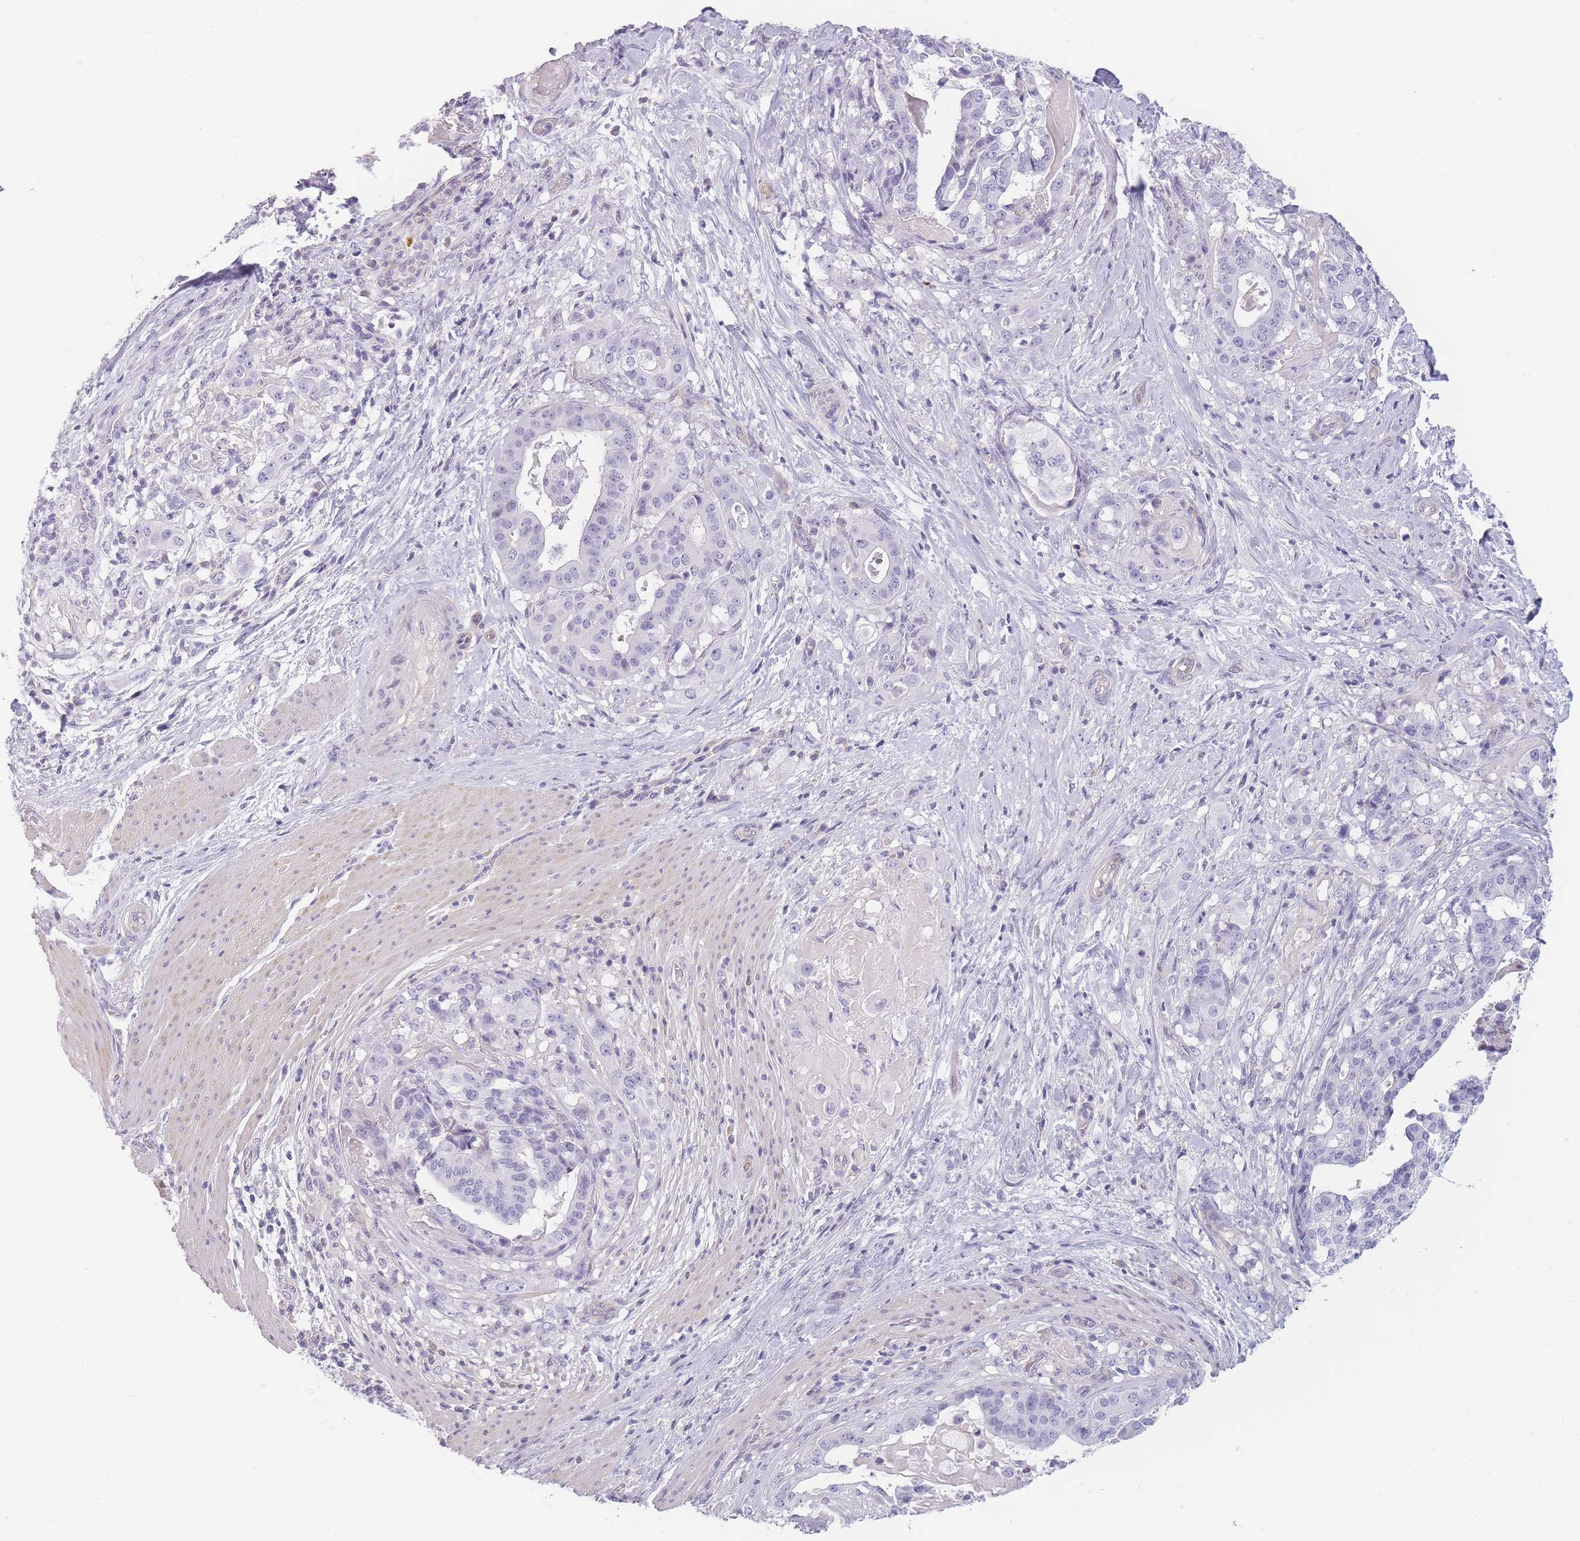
{"staining": {"intensity": "negative", "quantity": "none", "location": "none"}, "tissue": "stomach cancer", "cell_type": "Tumor cells", "image_type": "cancer", "snomed": [{"axis": "morphology", "description": "Adenocarcinoma, NOS"}, {"axis": "topography", "description": "Stomach"}], "caption": "A micrograph of human adenocarcinoma (stomach) is negative for staining in tumor cells.", "gene": "GGT1", "patient": {"sex": "male", "age": 48}}